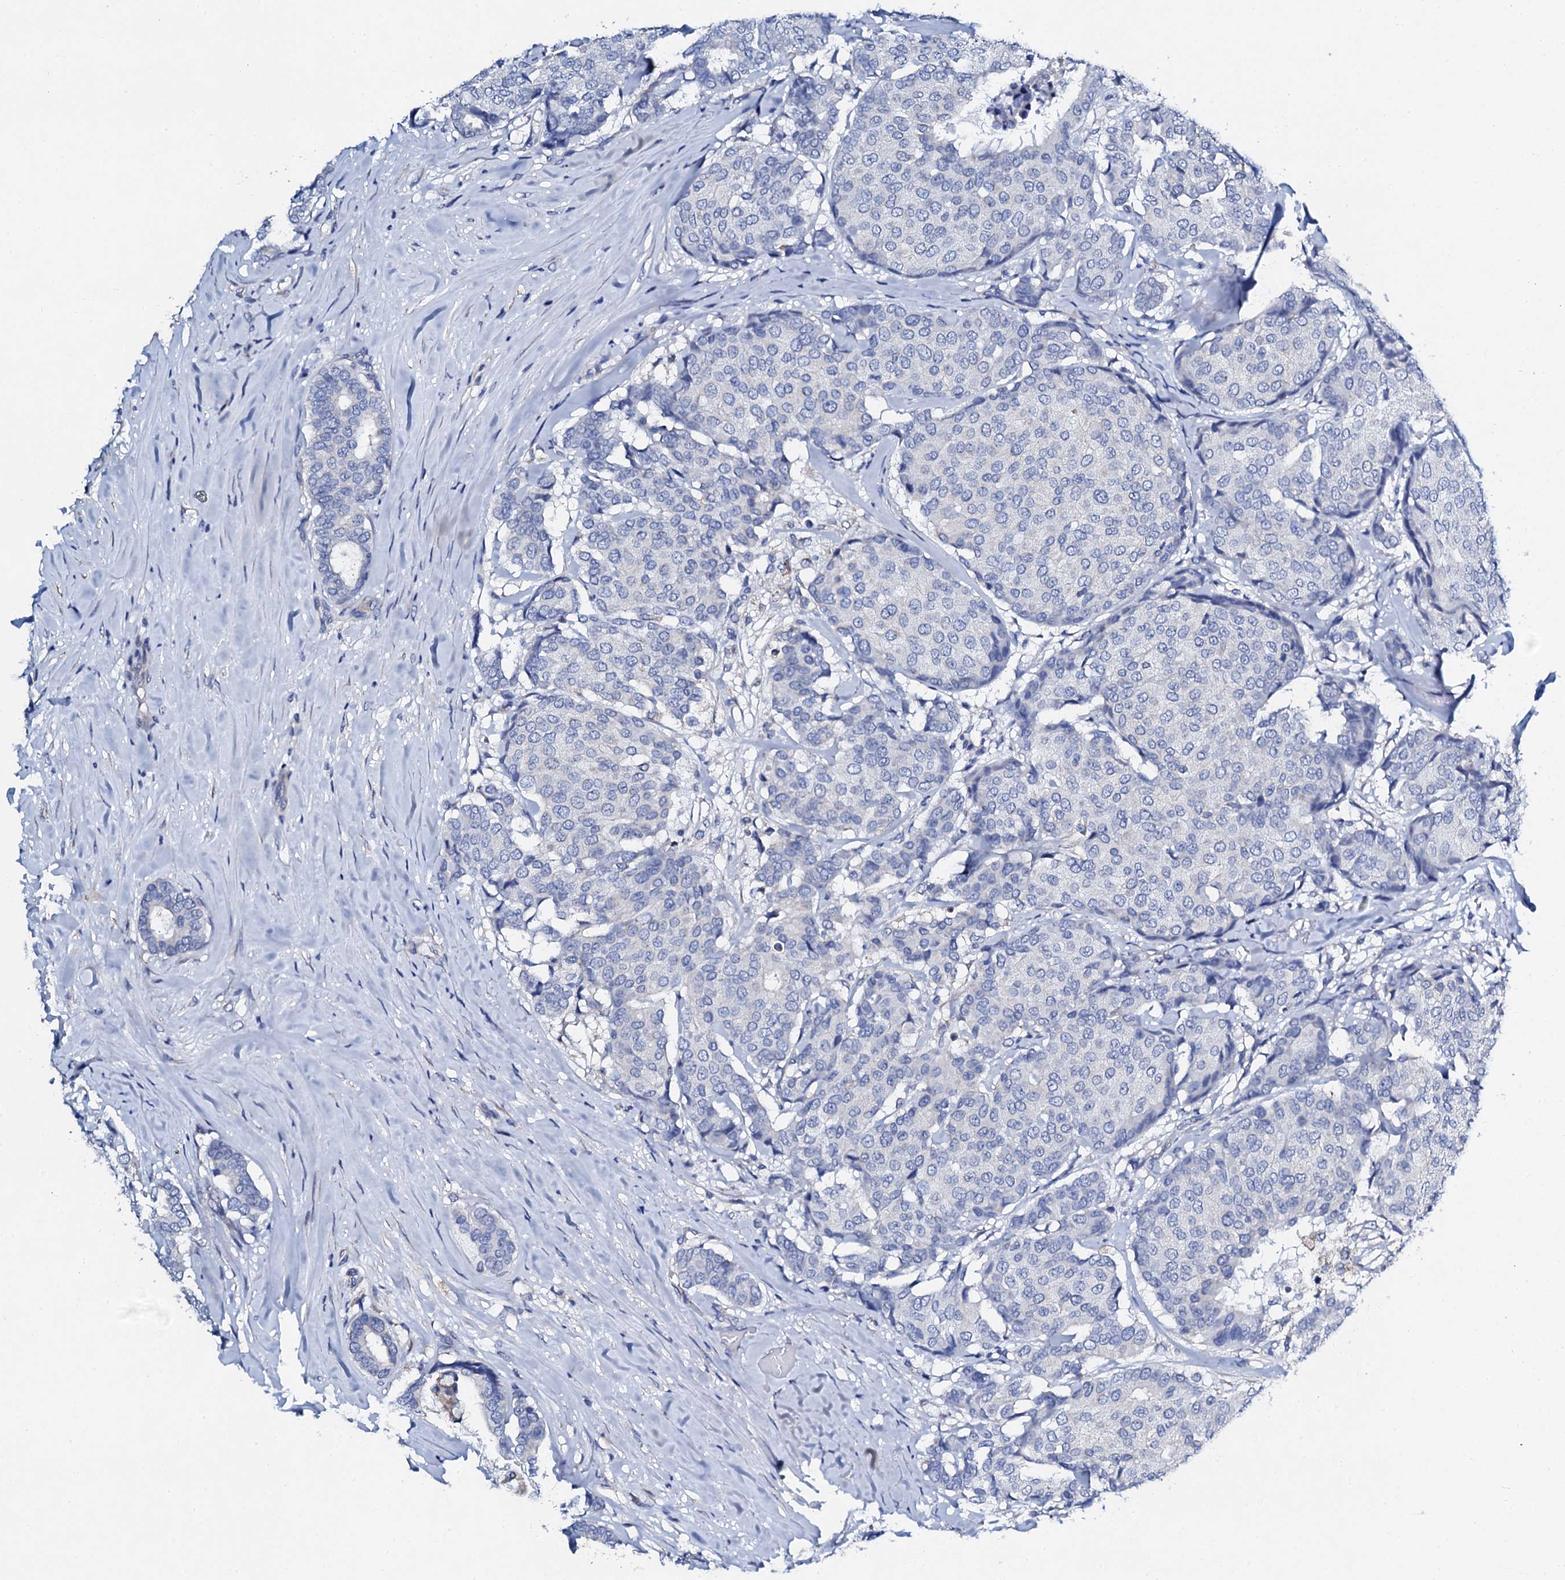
{"staining": {"intensity": "negative", "quantity": "none", "location": "none"}, "tissue": "breast cancer", "cell_type": "Tumor cells", "image_type": "cancer", "snomed": [{"axis": "morphology", "description": "Duct carcinoma"}, {"axis": "topography", "description": "Breast"}], "caption": "Infiltrating ductal carcinoma (breast) was stained to show a protein in brown. There is no significant expression in tumor cells.", "gene": "KLHL32", "patient": {"sex": "female", "age": 75}}